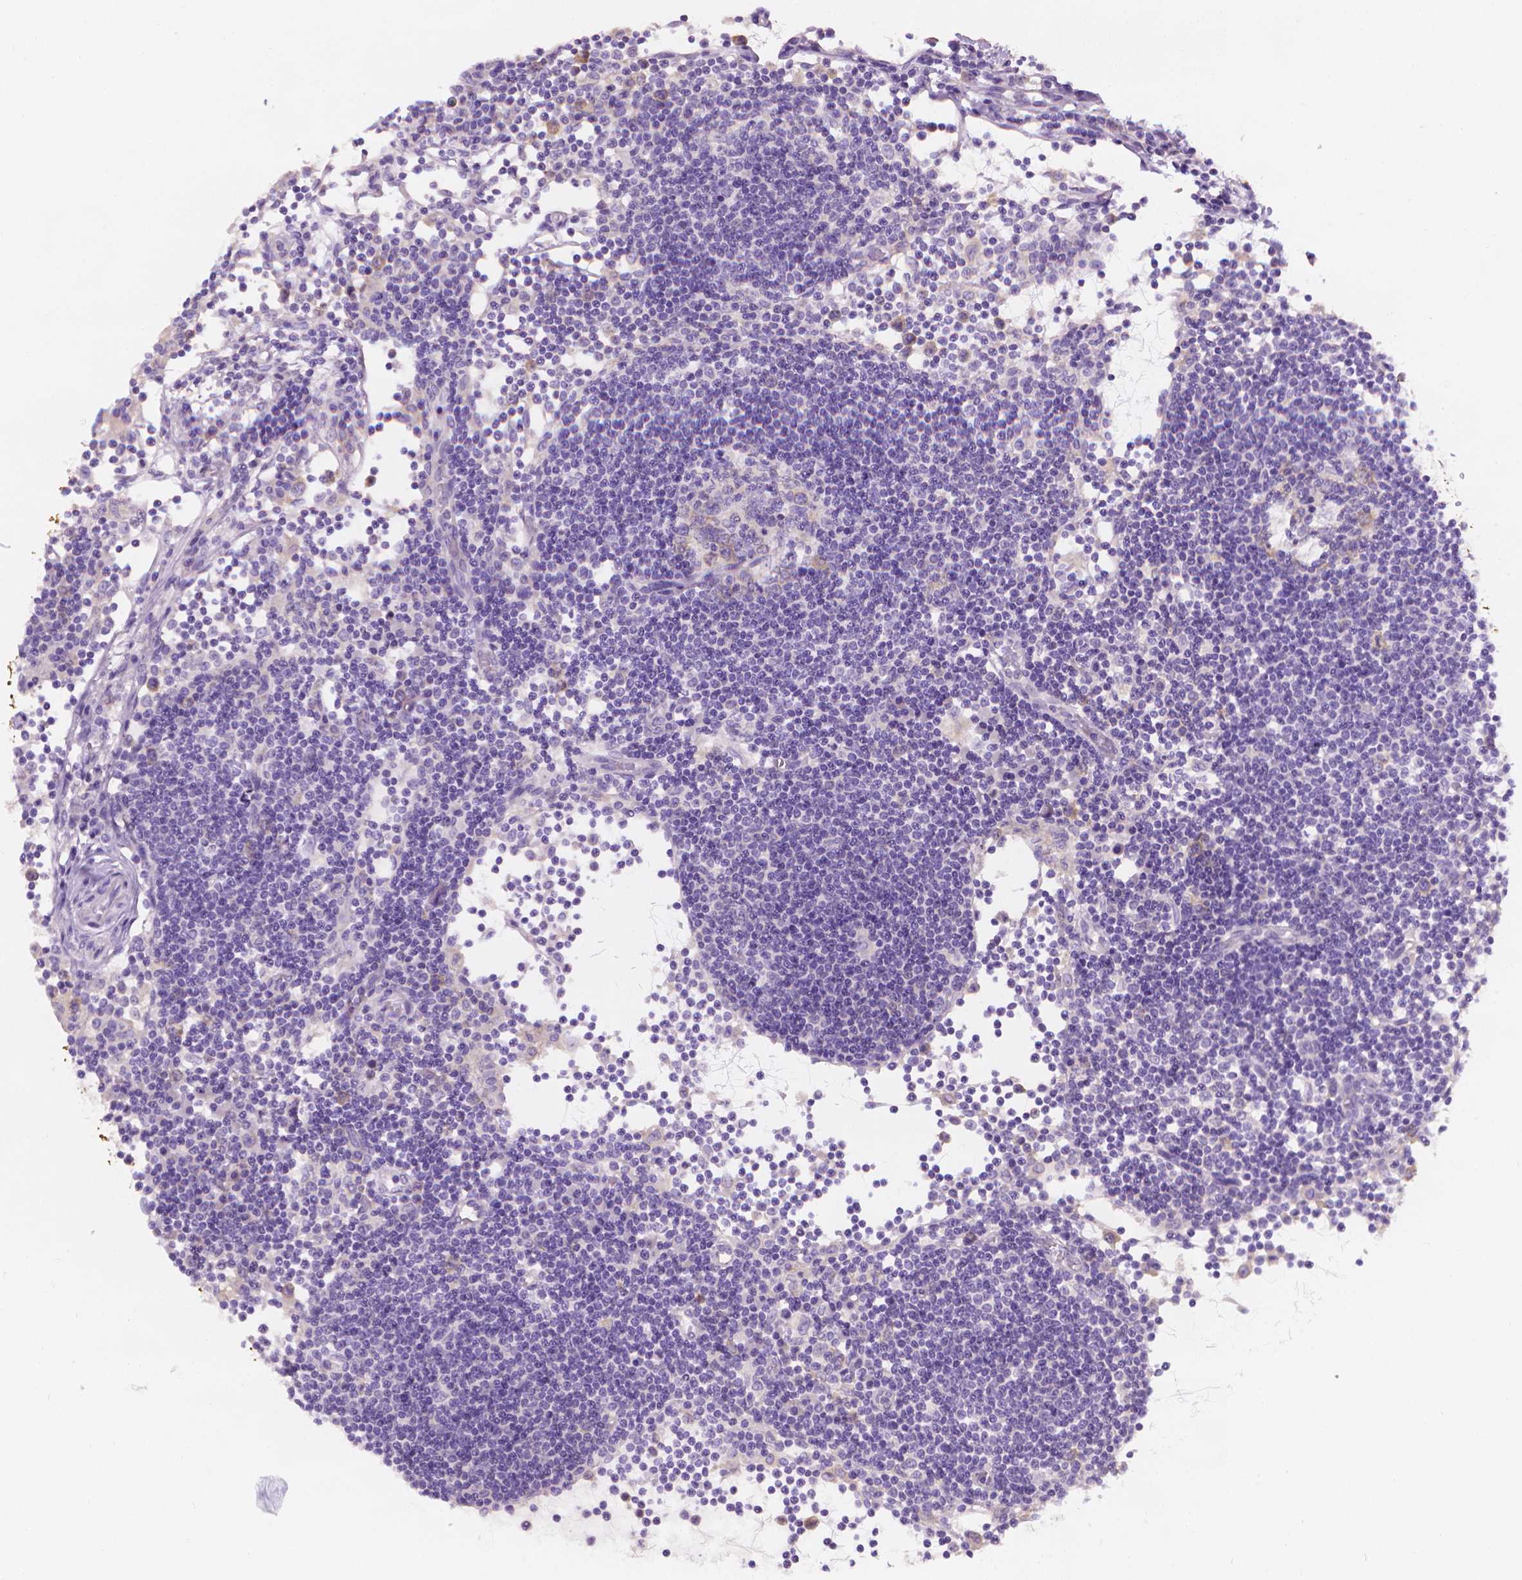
{"staining": {"intensity": "moderate", "quantity": "<25%", "location": "cytoplasmic/membranous"}, "tissue": "lymph node", "cell_type": "Germinal center cells", "image_type": "normal", "snomed": [{"axis": "morphology", "description": "Normal tissue, NOS"}, {"axis": "topography", "description": "Lymph node"}], "caption": "The image exhibits staining of unremarkable lymph node, revealing moderate cytoplasmic/membranous protein expression (brown color) within germinal center cells.", "gene": "FASN", "patient": {"sex": "female", "age": 72}}